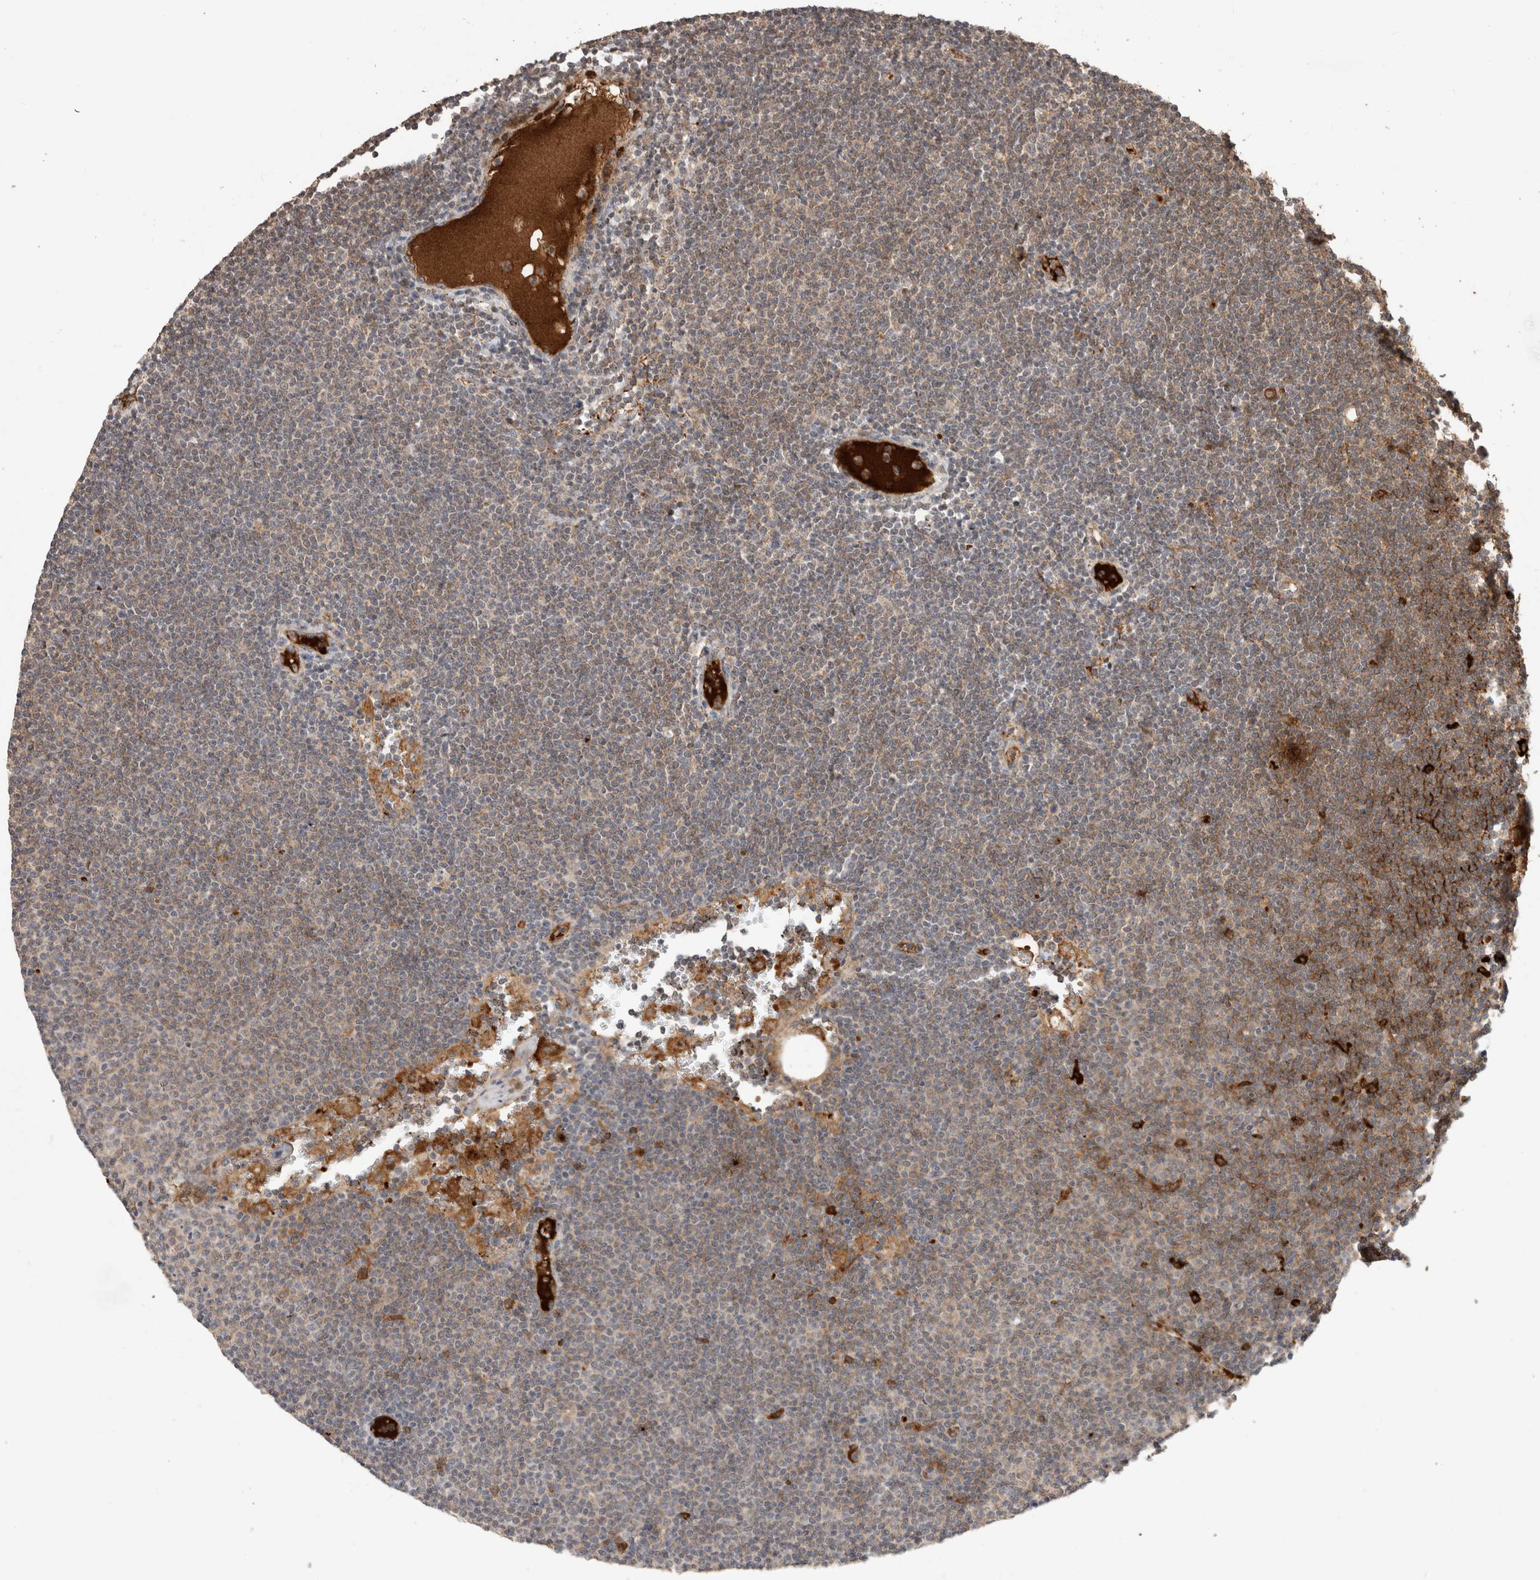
{"staining": {"intensity": "moderate", "quantity": ">75%", "location": "cytoplasmic/membranous"}, "tissue": "lymphoma", "cell_type": "Tumor cells", "image_type": "cancer", "snomed": [{"axis": "morphology", "description": "Malignant lymphoma, non-Hodgkin's type, Low grade"}, {"axis": "topography", "description": "Lymph node"}], "caption": "Lymphoma stained for a protein (brown) shows moderate cytoplasmic/membranous positive staining in about >75% of tumor cells.", "gene": "FAM3A", "patient": {"sex": "female", "age": 53}}